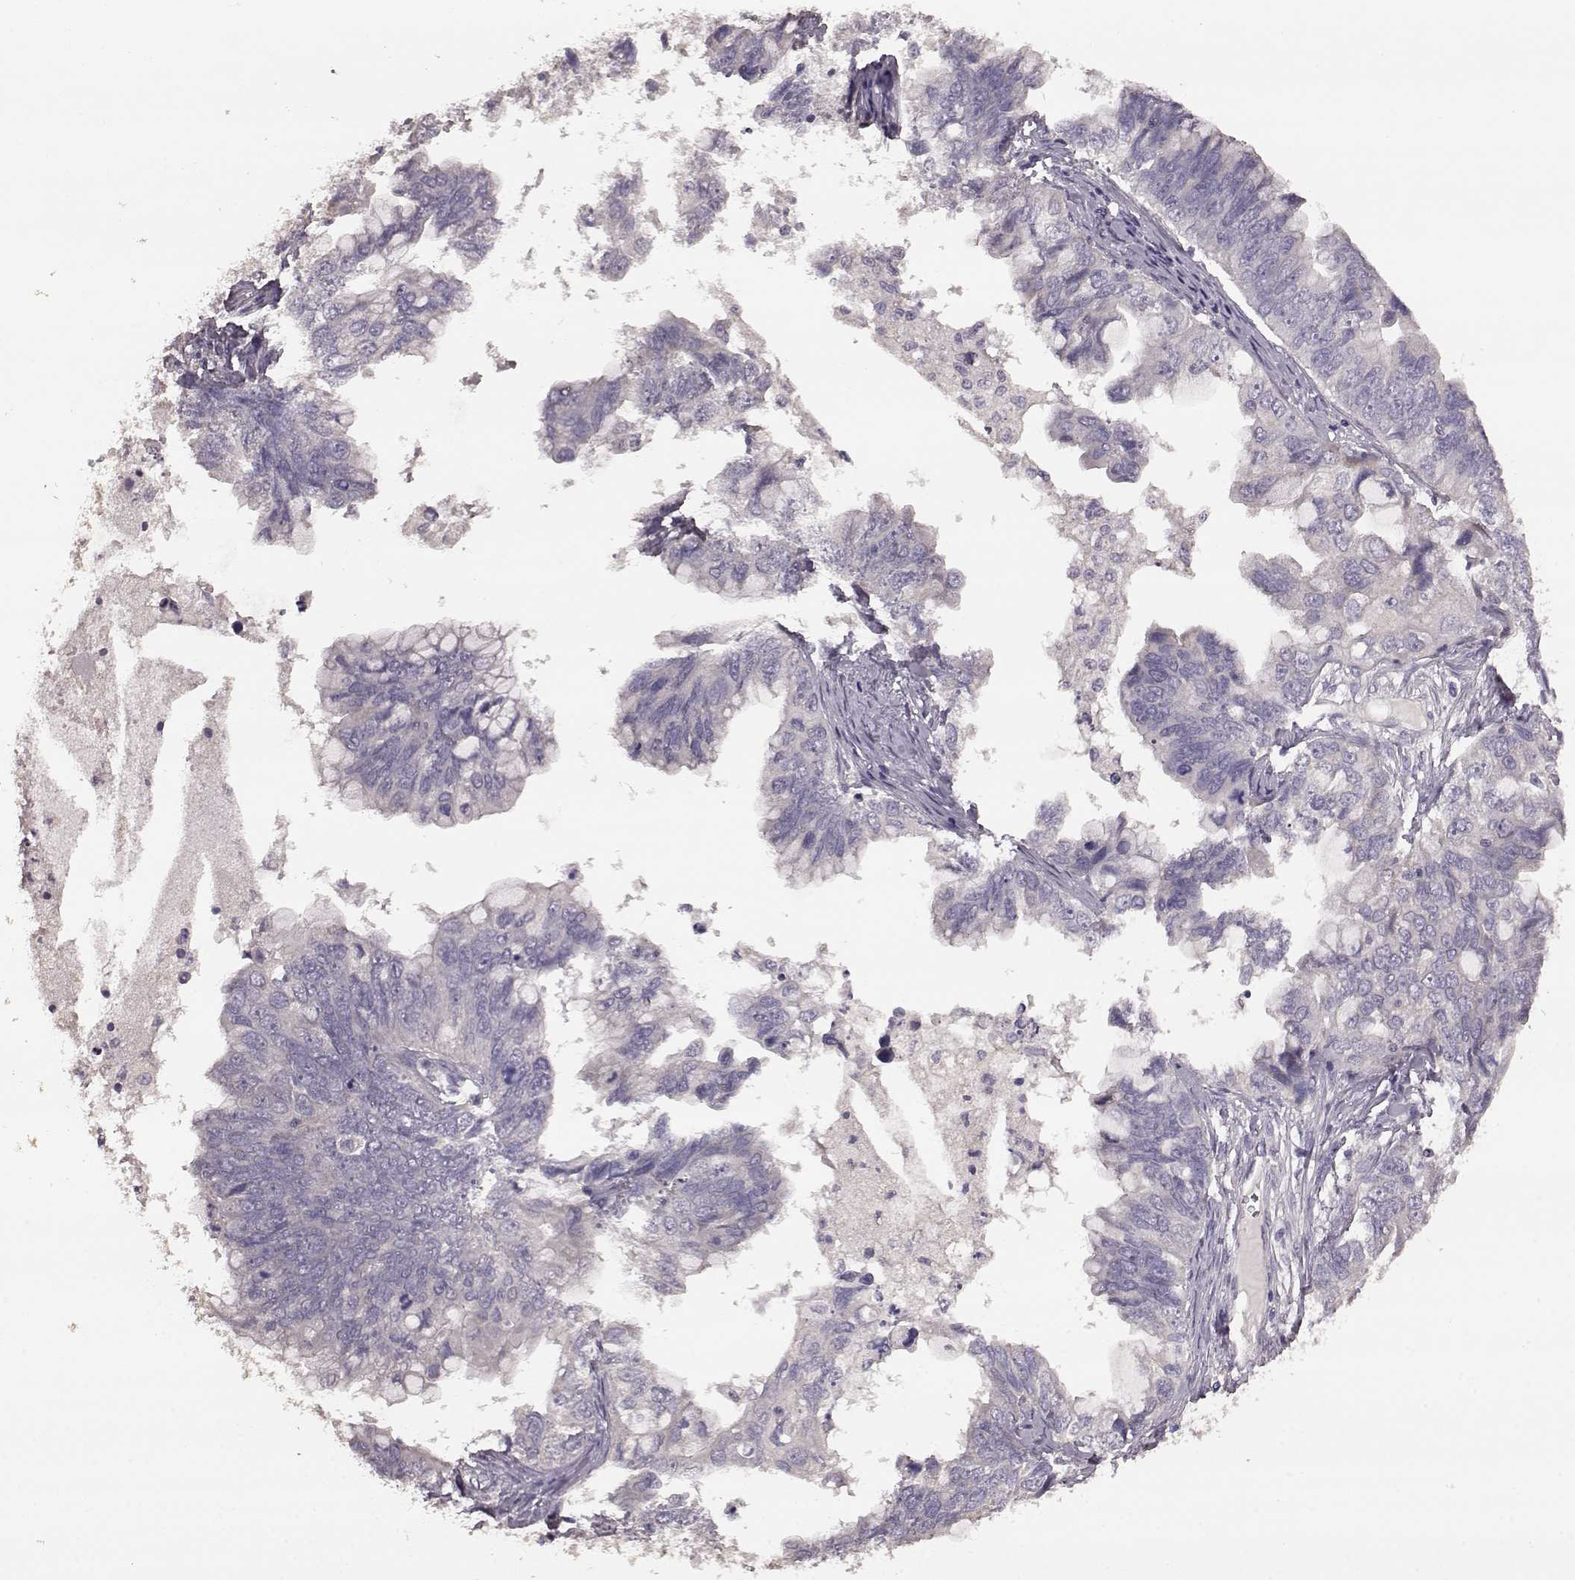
{"staining": {"intensity": "negative", "quantity": "none", "location": "none"}, "tissue": "ovarian cancer", "cell_type": "Tumor cells", "image_type": "cancer", "snomed": [{"axis": "morphology", "description": "Cystadenocarcinoma, mucinous, NOS"}, {"axis": "topography", "description": "Ovary"}], "caption": "This is an IHC micrograph of human mucinous cystadenocarcinoma (ovarian). There is no positivity in tumor cells.", "gene": "SLC52A3", "patient": {"sex": "female", "age": 76}}